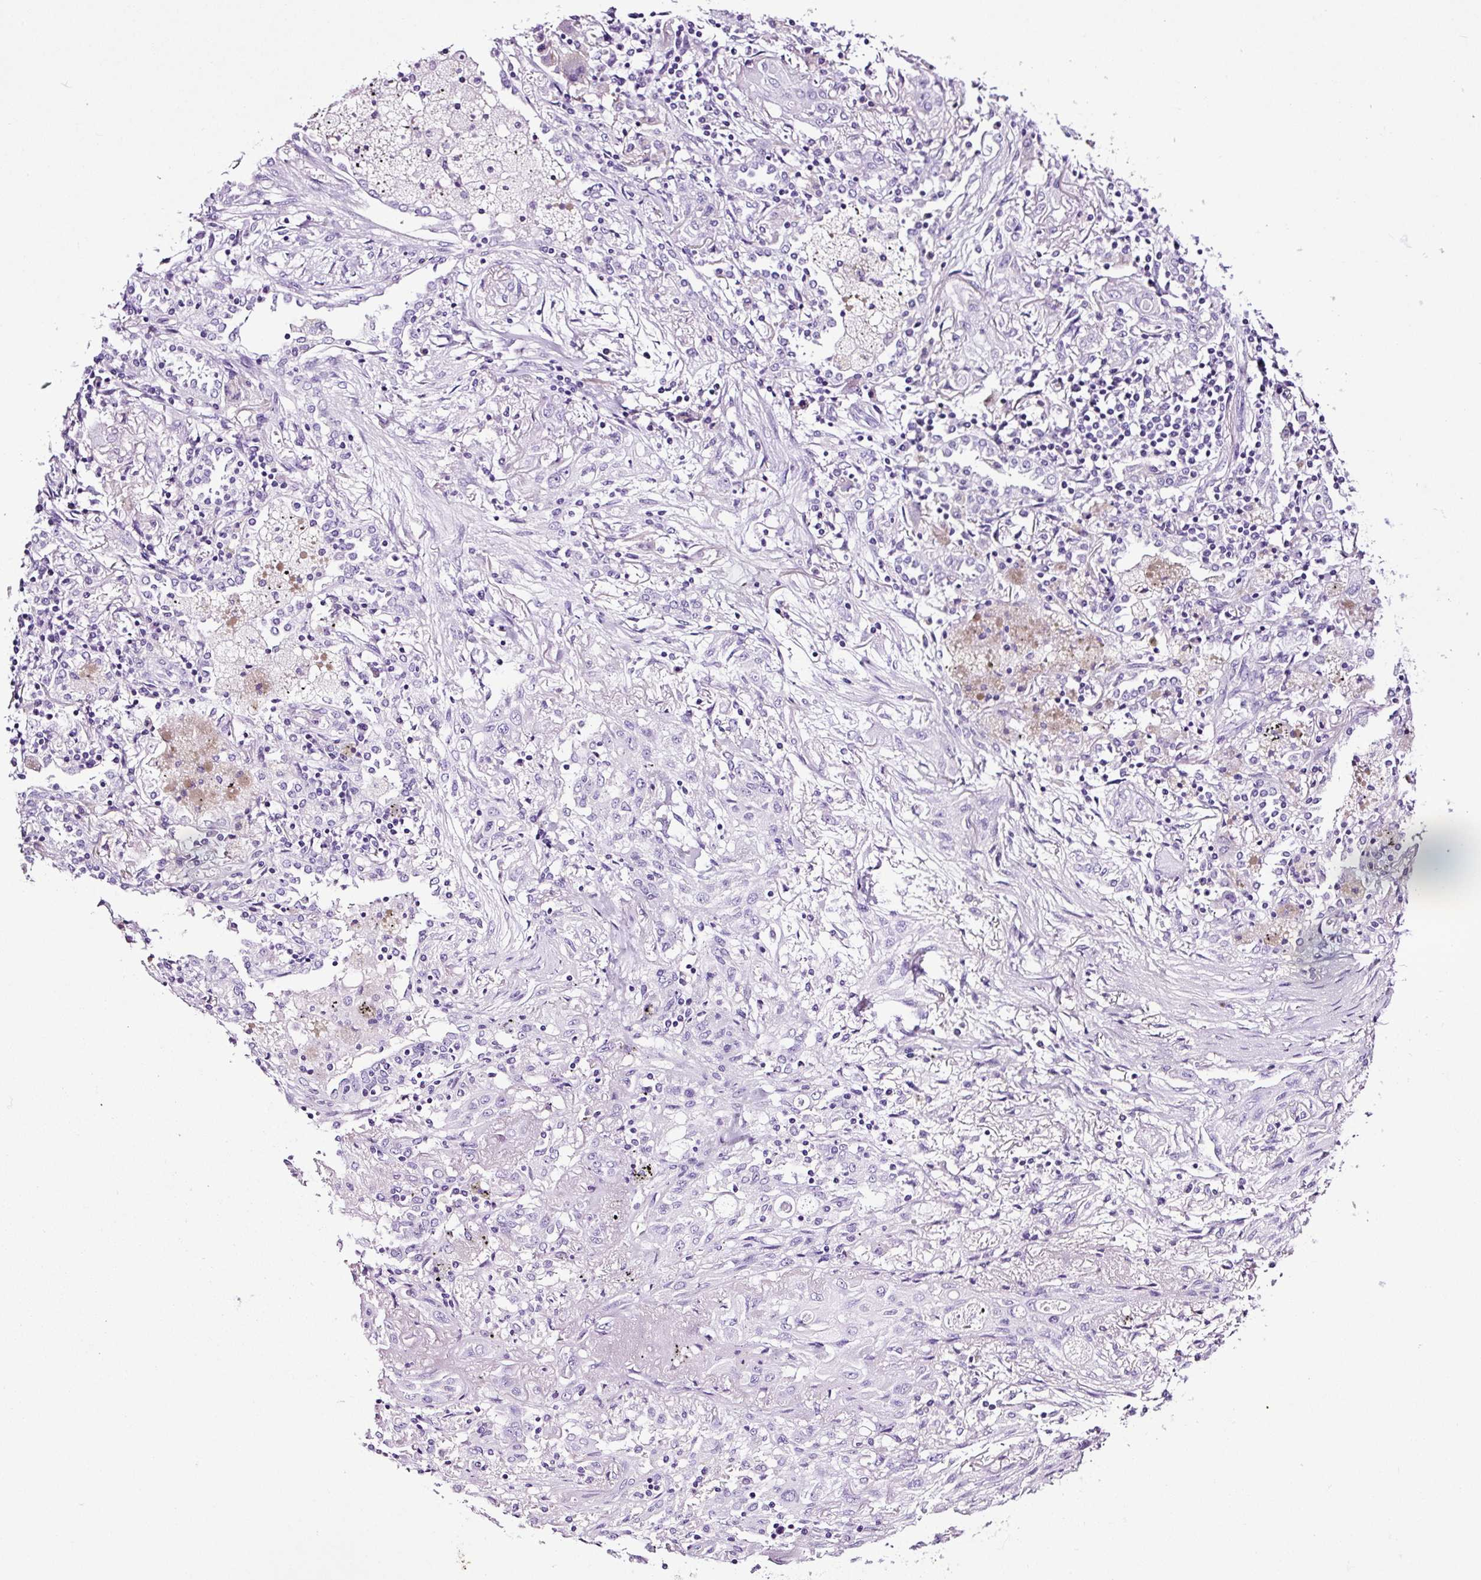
{"staining": {"intensity": "negative", "quantity": "none", "location": "none"}, "tissue": "lung cancer", "cell_type": "Tumor cells", "image_type": "cancer", "snomed": [{"axis": "morphology", "description": "Squamous cell carcinoma, NOS"}, {"axis": "topography", "description": "Lung"}], "caption": "An immunohistochemistry micrograph of lung cancer (squamous cell carcinoma) is shown. There is no staining in tumor cells of lung cancer (squamous cell carcinoma).", "gene": "FBXL7", "patient": {"sex": "female", "age": 47}}